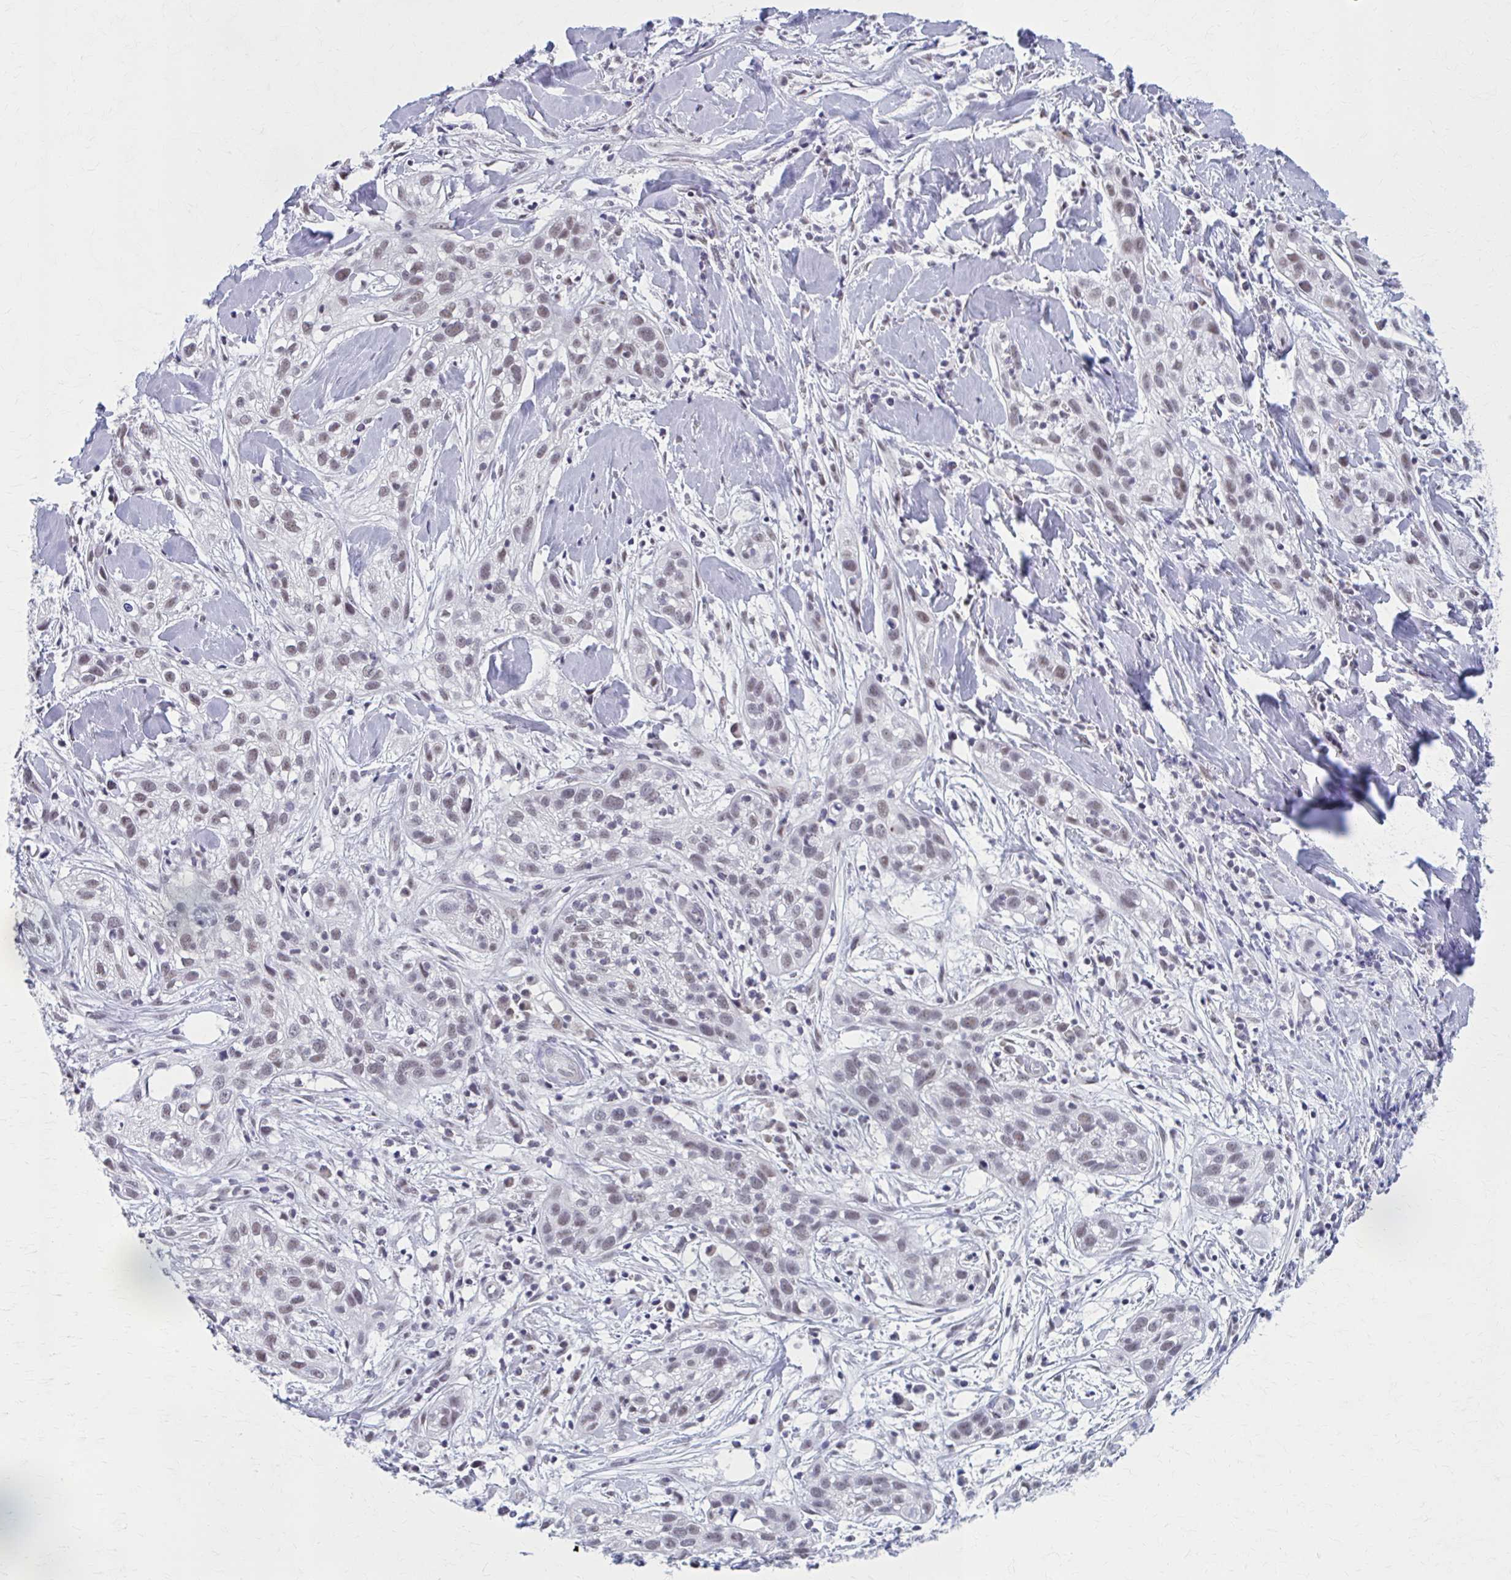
{"staining": {"intensity": "weak", "quantity": ">75%", "location": "nuclear"}, "tissue": "skin cancer", "cell_type": "Tumor cells", "image_type": "cancer", "snomed": [{"axis": "morphology", "description": "Squamous cell carcinoma, NOS"}, {"axis": "topography", "description": "Skin"}], "caption": "Human squamous cell carcinoma (skin) stained with a protein marker reveals weak staining in tumor cells.", "gene": "CCDC105", "patient": {"sex": "male", "age": 82}}